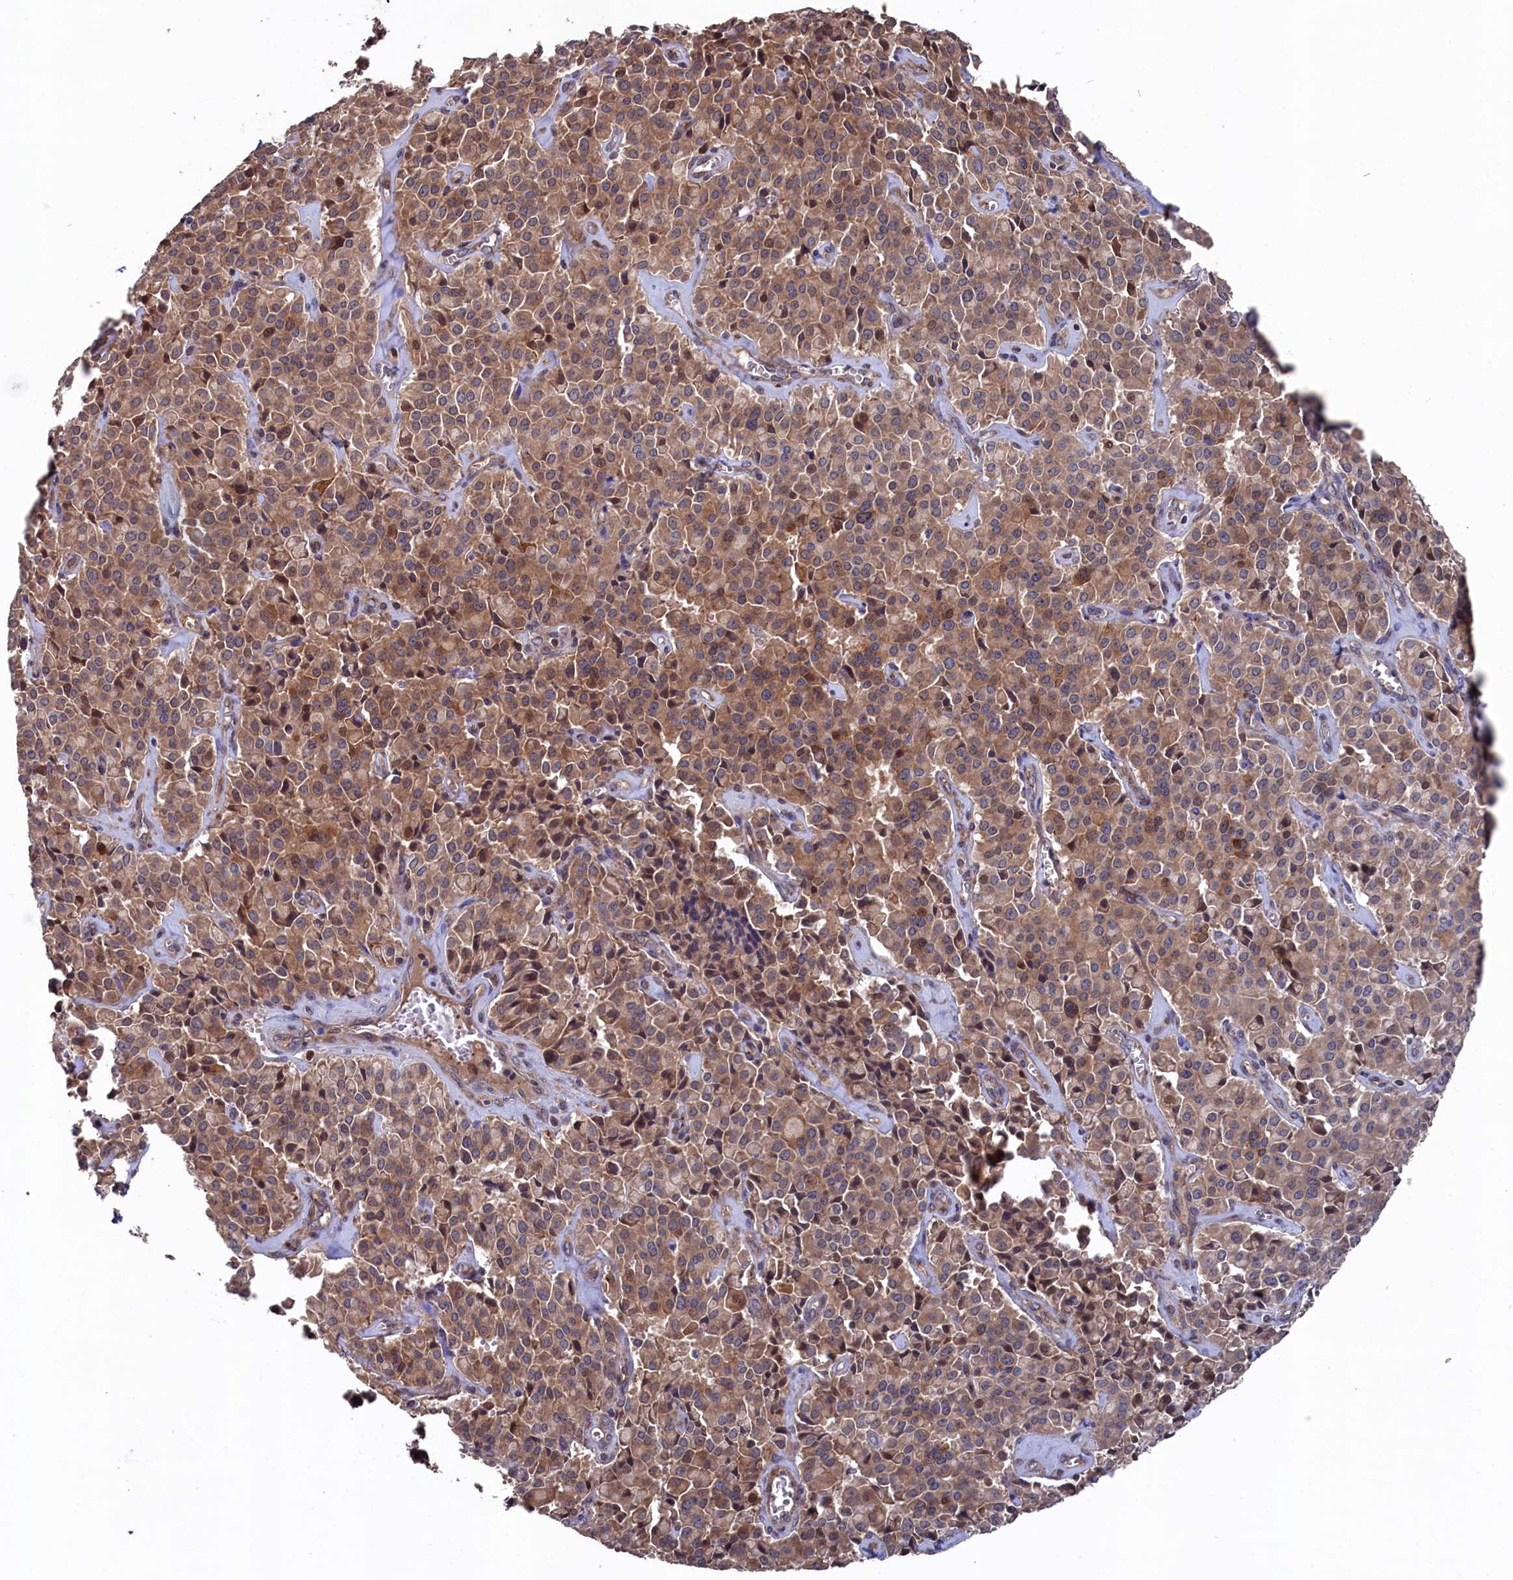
{"staining": {"intensity": "moderate", "quantity": ">75%", "location": "cytoplasmic/membranous"}, "tissue": "pancreatic cancer", "cell_type": "Tumor cells", "image_type": "cancer", "snomed": [{"axis": "morphology", "description": "Adenocarcinoma, NOS"}, {"axis": "topography", "description": "Pancreas"}], "caption": "IHC of human pancreatic cancer demonstrates medium levels of moderate cytoplasmic/membranous staining in approximately >75% of tumor cells.", "gene": "SLC12A4", "patient": {"sex": "male", "age": 65}}